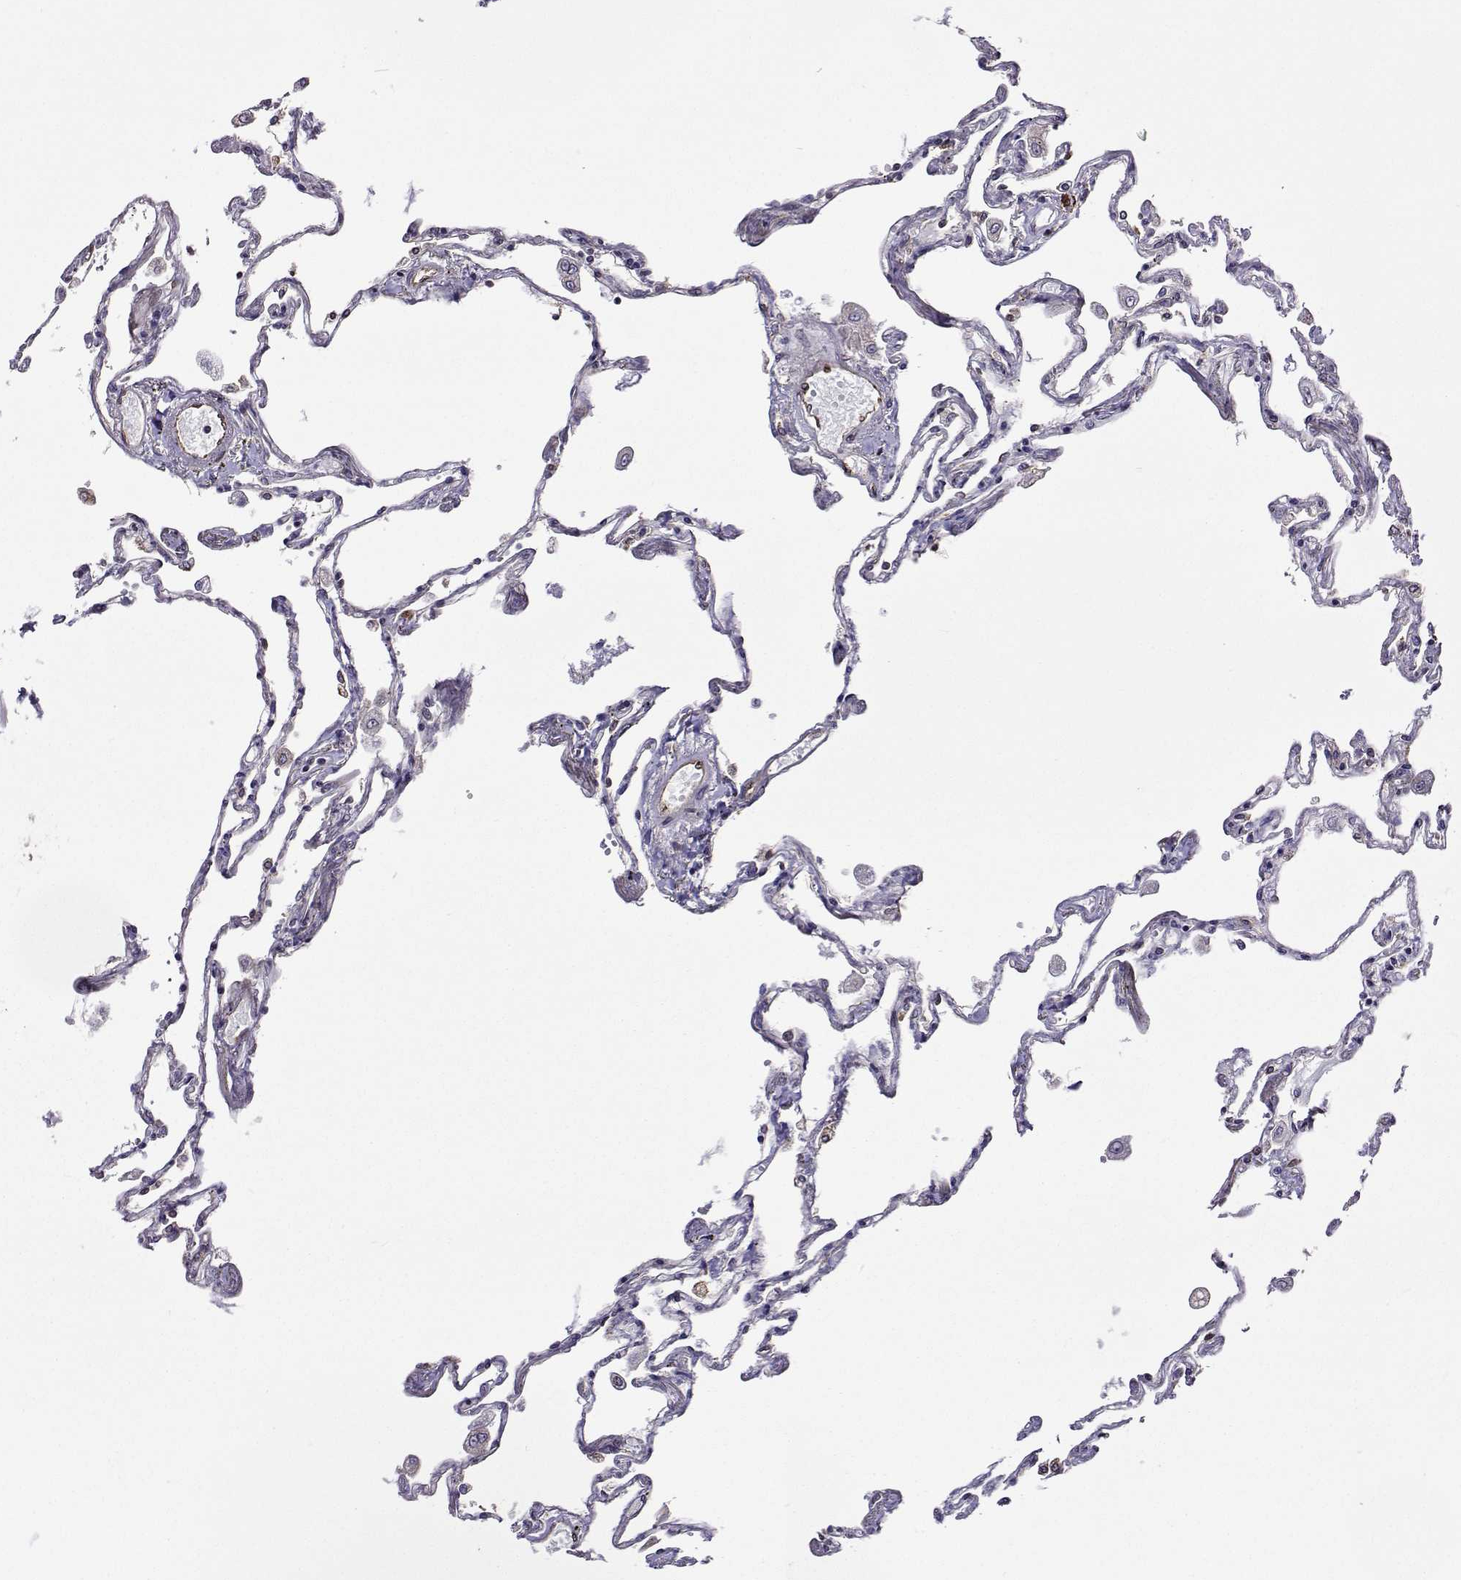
{"staining": {"intensity": "negative", "quantity": "none", "location": "none"}, "tissue": "lung", "cell_type": "Alveolar cells", "image_type": "normal", "snomed": [{"axis": "morphology", "description": "Normal tissue, NOS"}, {"axis": "morphology", "description": "Adenocarcinoma, NOS"}, {"axis": "topography", "description": "Cartilage tissue"}, {"axis": "topography", "description": "Lung"}], "caption": "A high-resolution photomicrograph shows IHC staining of benign lung, which shows no significant staining in alveolar cells. (Stains: DAB immunohistochemistry with hematoxylin counter stain, Microscopy: brightfield microscopy at high magnification).", "gene": "PGRMC2", "patient": {"sex": "female", "age": 67}}